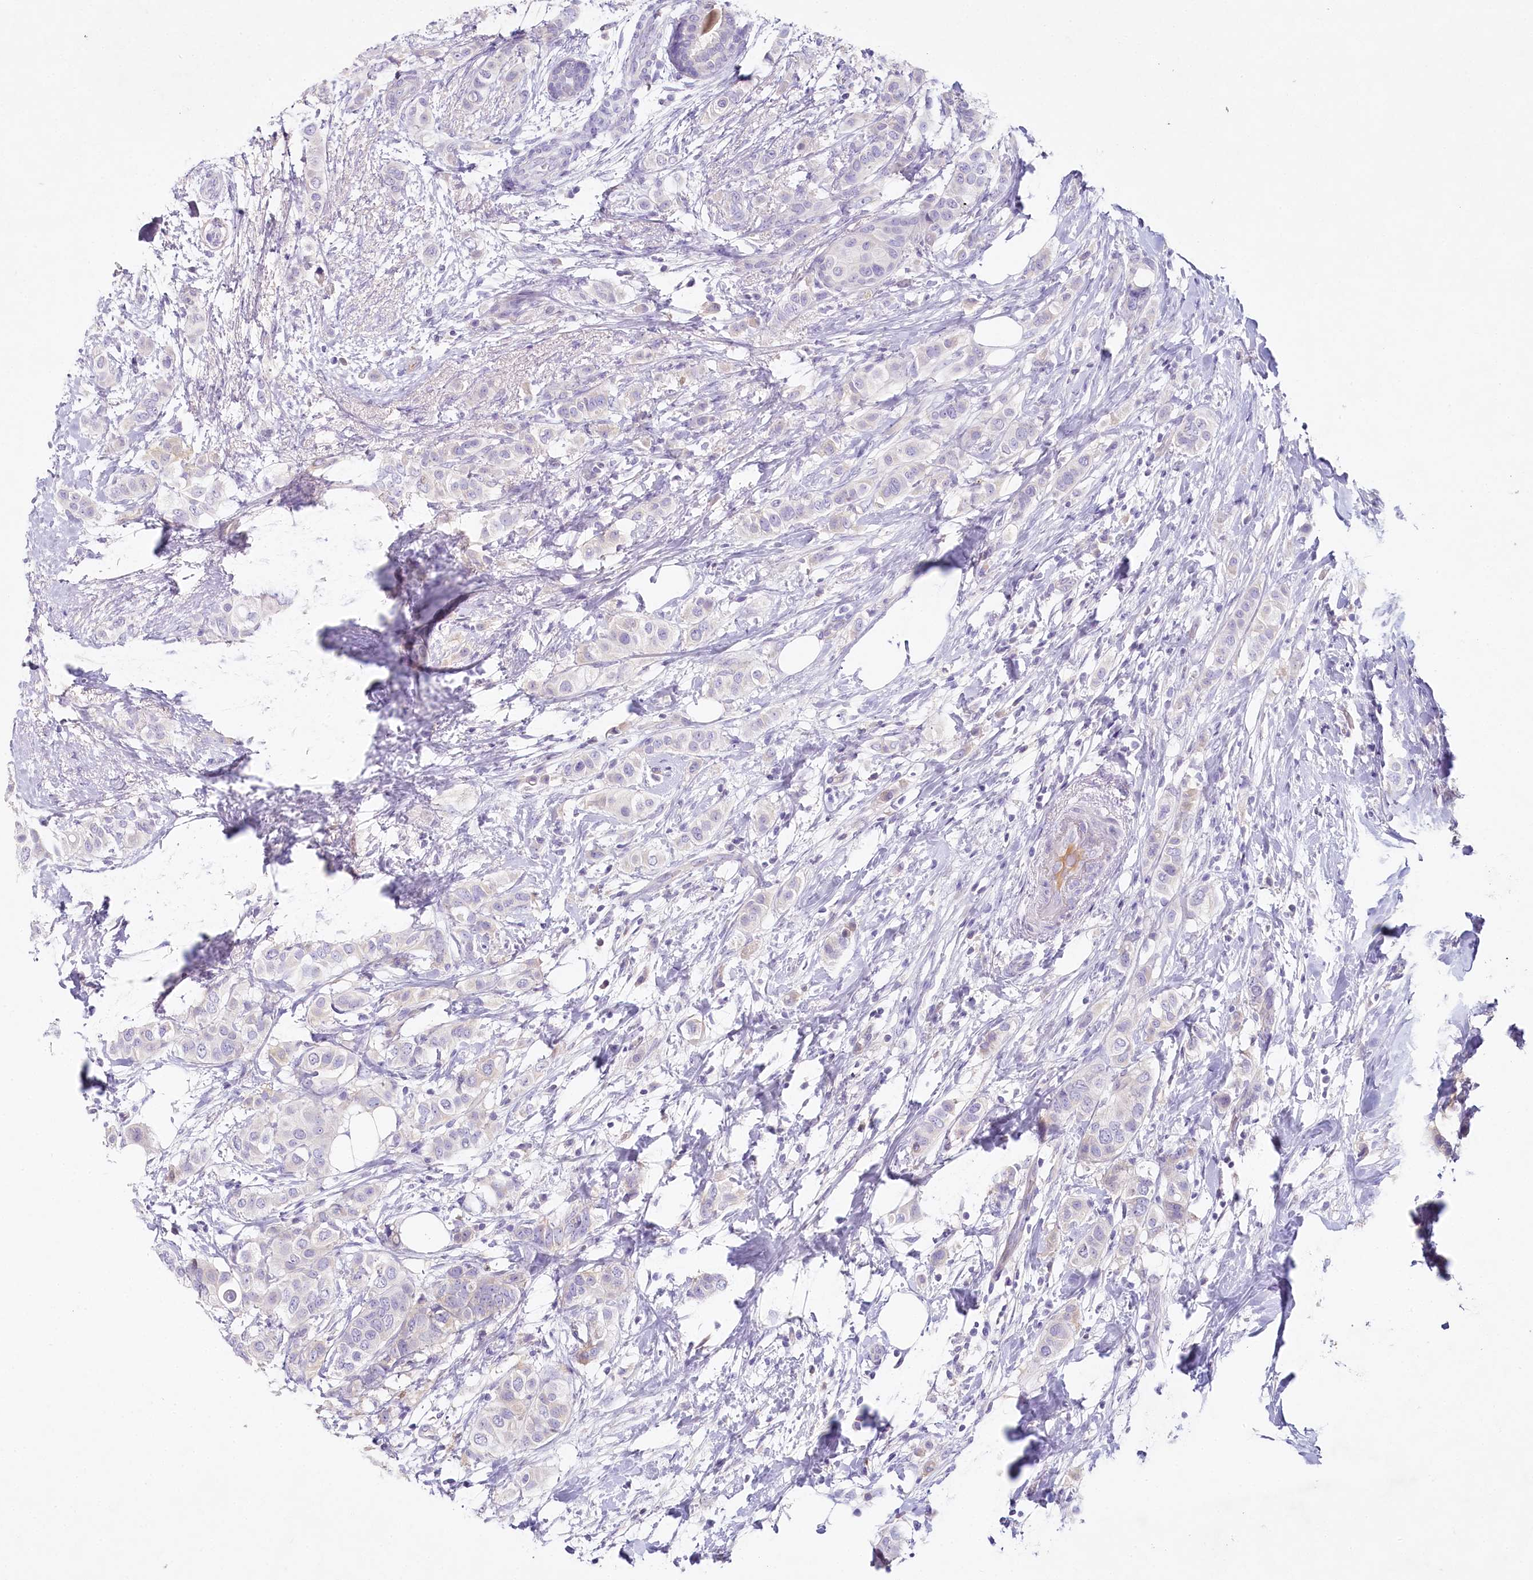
{"staining": {"intensity": "negative", "quantity": "none", "location": "none"}, "tissue": "breast cancer", "cell_type": "Tumor cells", "image_type": "cancer", "snomed": [{"axis": "morphology", "description": "Lobular carcinoma"}, {"axis": "topography", "description": "Breast"}], "caption": "Tumor cells are negative for brown protein staining in breast cancer.", "gene": "HPD", "patient": {"sex": "female", "age": 51}}